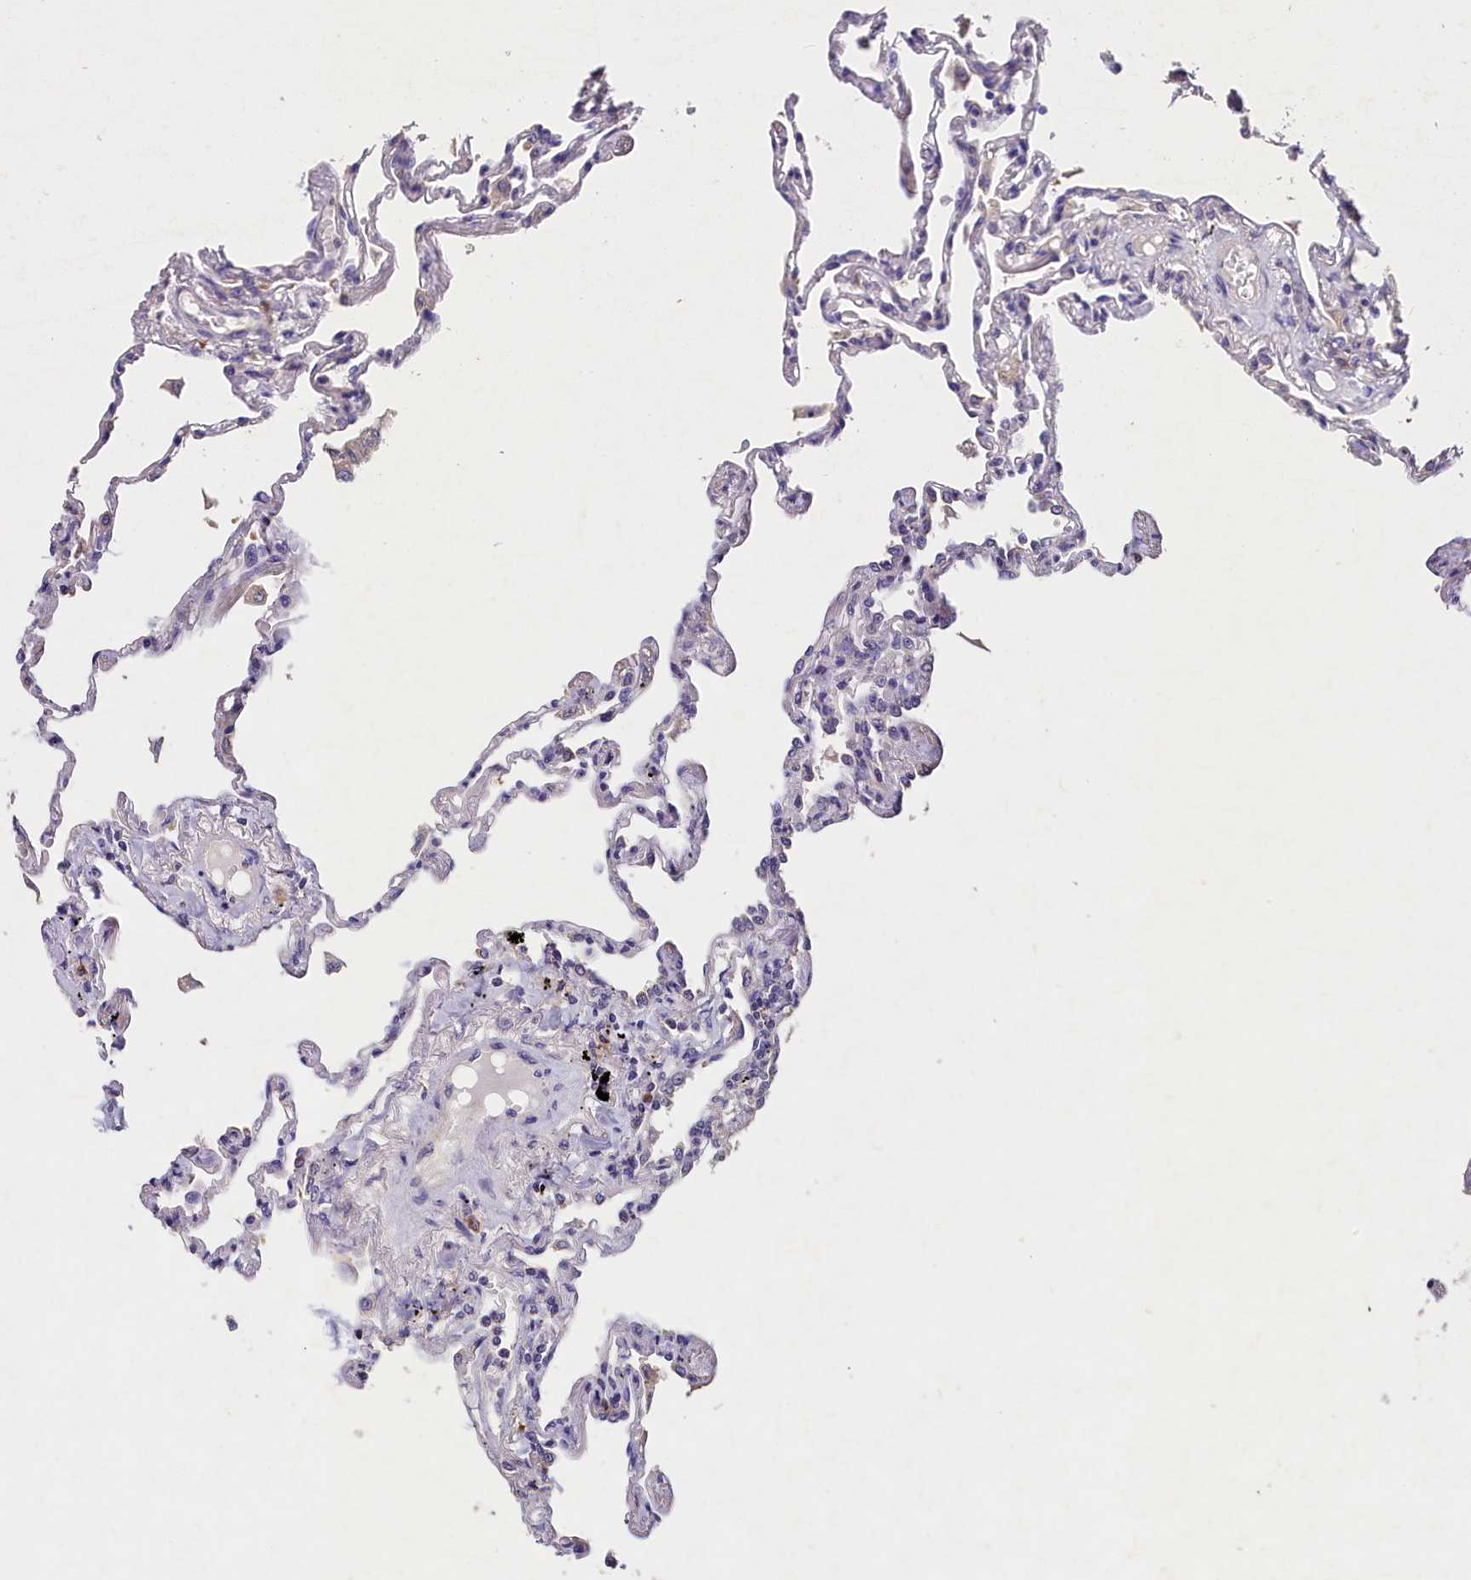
{"staining": {"intensity": "negative", "quantity": "none", "location": "none"}, "tissue": "lung", "cell_type": "Alveolar cells", "image_type": "normal", "snomed": [{"axis": "morphology", "description": "Normal tissue, NOS"}, {"axis": "topography", "description": "Lung"}], "caption": "Immunohistochemistry image of unremarkable human lung stained for a protein (brown), which demonstrates no staining in alveolar cells. (Brightfield microscopy of DAB immunohistochemistry at high magnification).", "gene": "ST7L", "patient": {"sex": "female", "age": 67}}